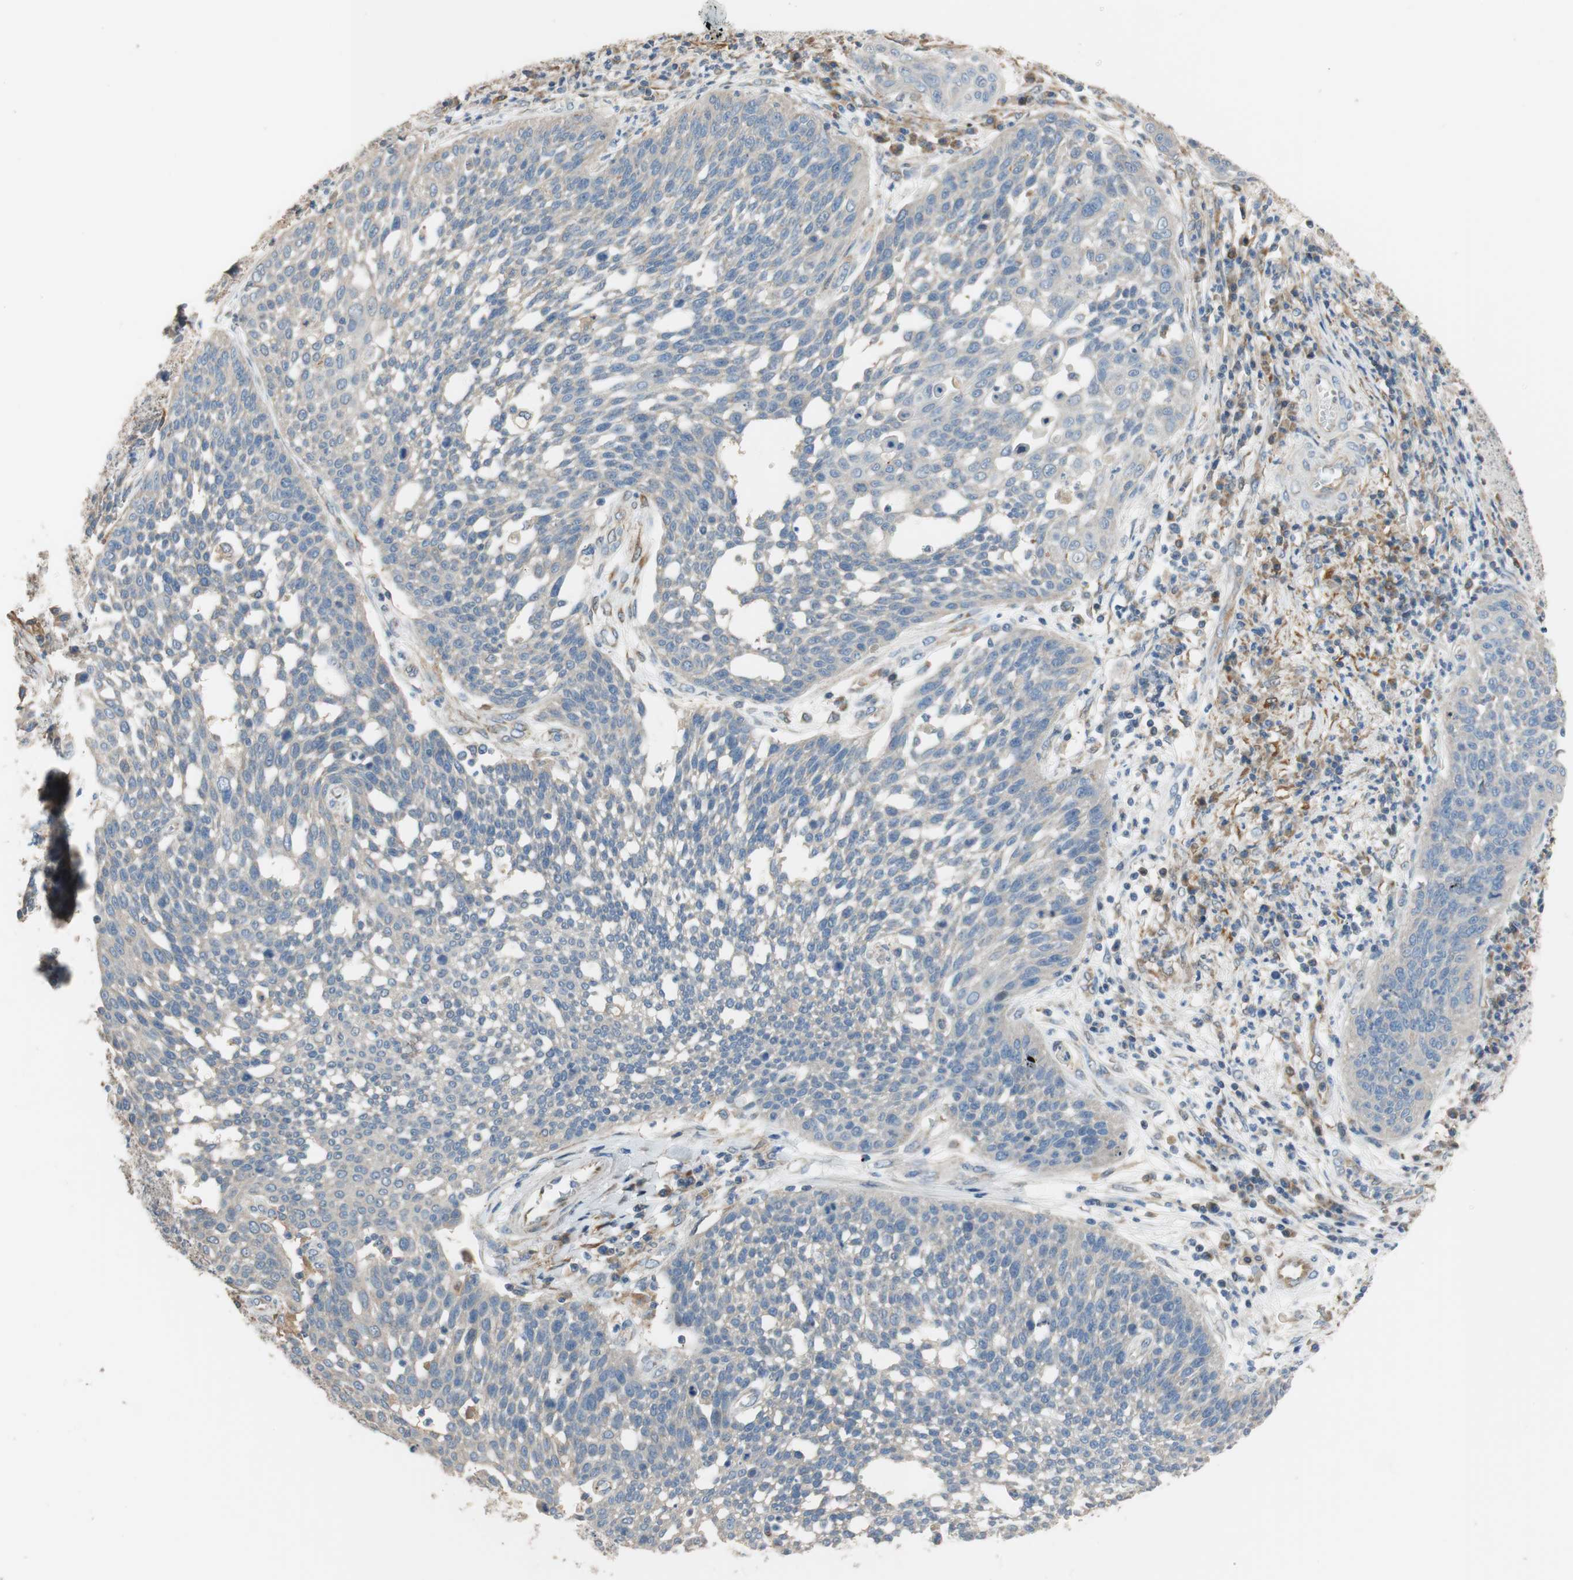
{"staining": {"intensity": "weak", "quantity": ">75%", "location": "cytoplasmic/membranous"}, "tissue": "cervical cancer", "cell_type": "Tumor cells", "image_type": "cancer", "snomed": [{"axis": "morphology", "description": "Squamous cell carcinoma, NOS"}, {"axis": "topography", "description": "Cervix"}], "caption": "An image of human cervical cancer (squamous cell carcinoma) stained for a protein shows weak cytoplasmic/membranous brown staining in tumor cells.", "gene": "ALDH1A2", "patient": {"sex": "female", "age": 34}}